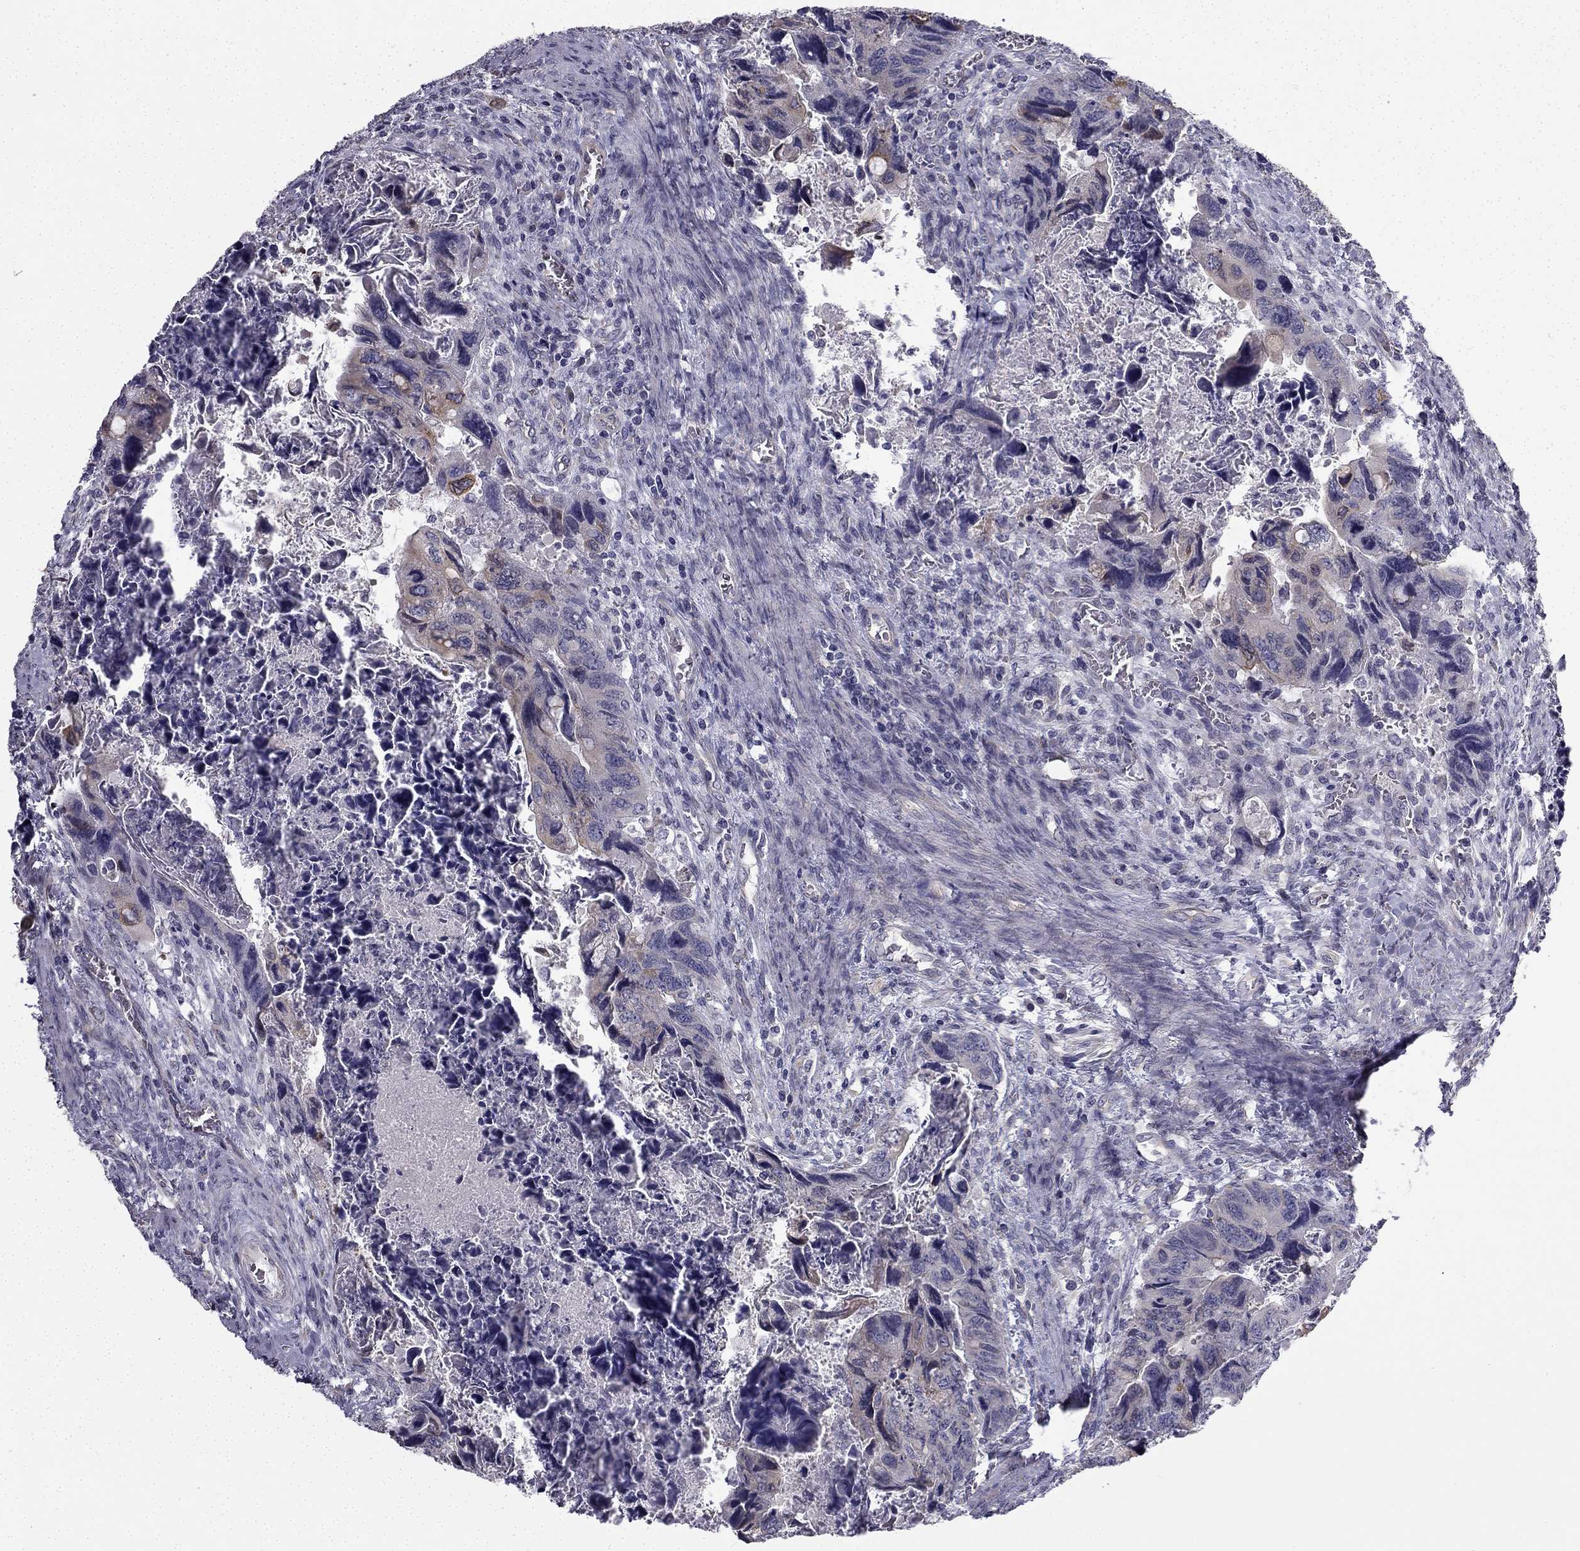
{"staining": {"intensity": "weak", "quantity": "<25%", "location": "cytoplasmic/membranous"}, "tissue": "colorectal cancer", "cell_type": "Tumor cells", "image_type": "cancer", "snomed": [{"axis": "morphology", "description": "Adenocarcinoma, NOS"}, {"axis": "topography", "description": "Rectum"}], "caption": "Tumor cells show no significant protein staining in colorectal adenocarcinoma.", "gene": "CCDC40", "patient": {"sex": "male", "age": 62}}